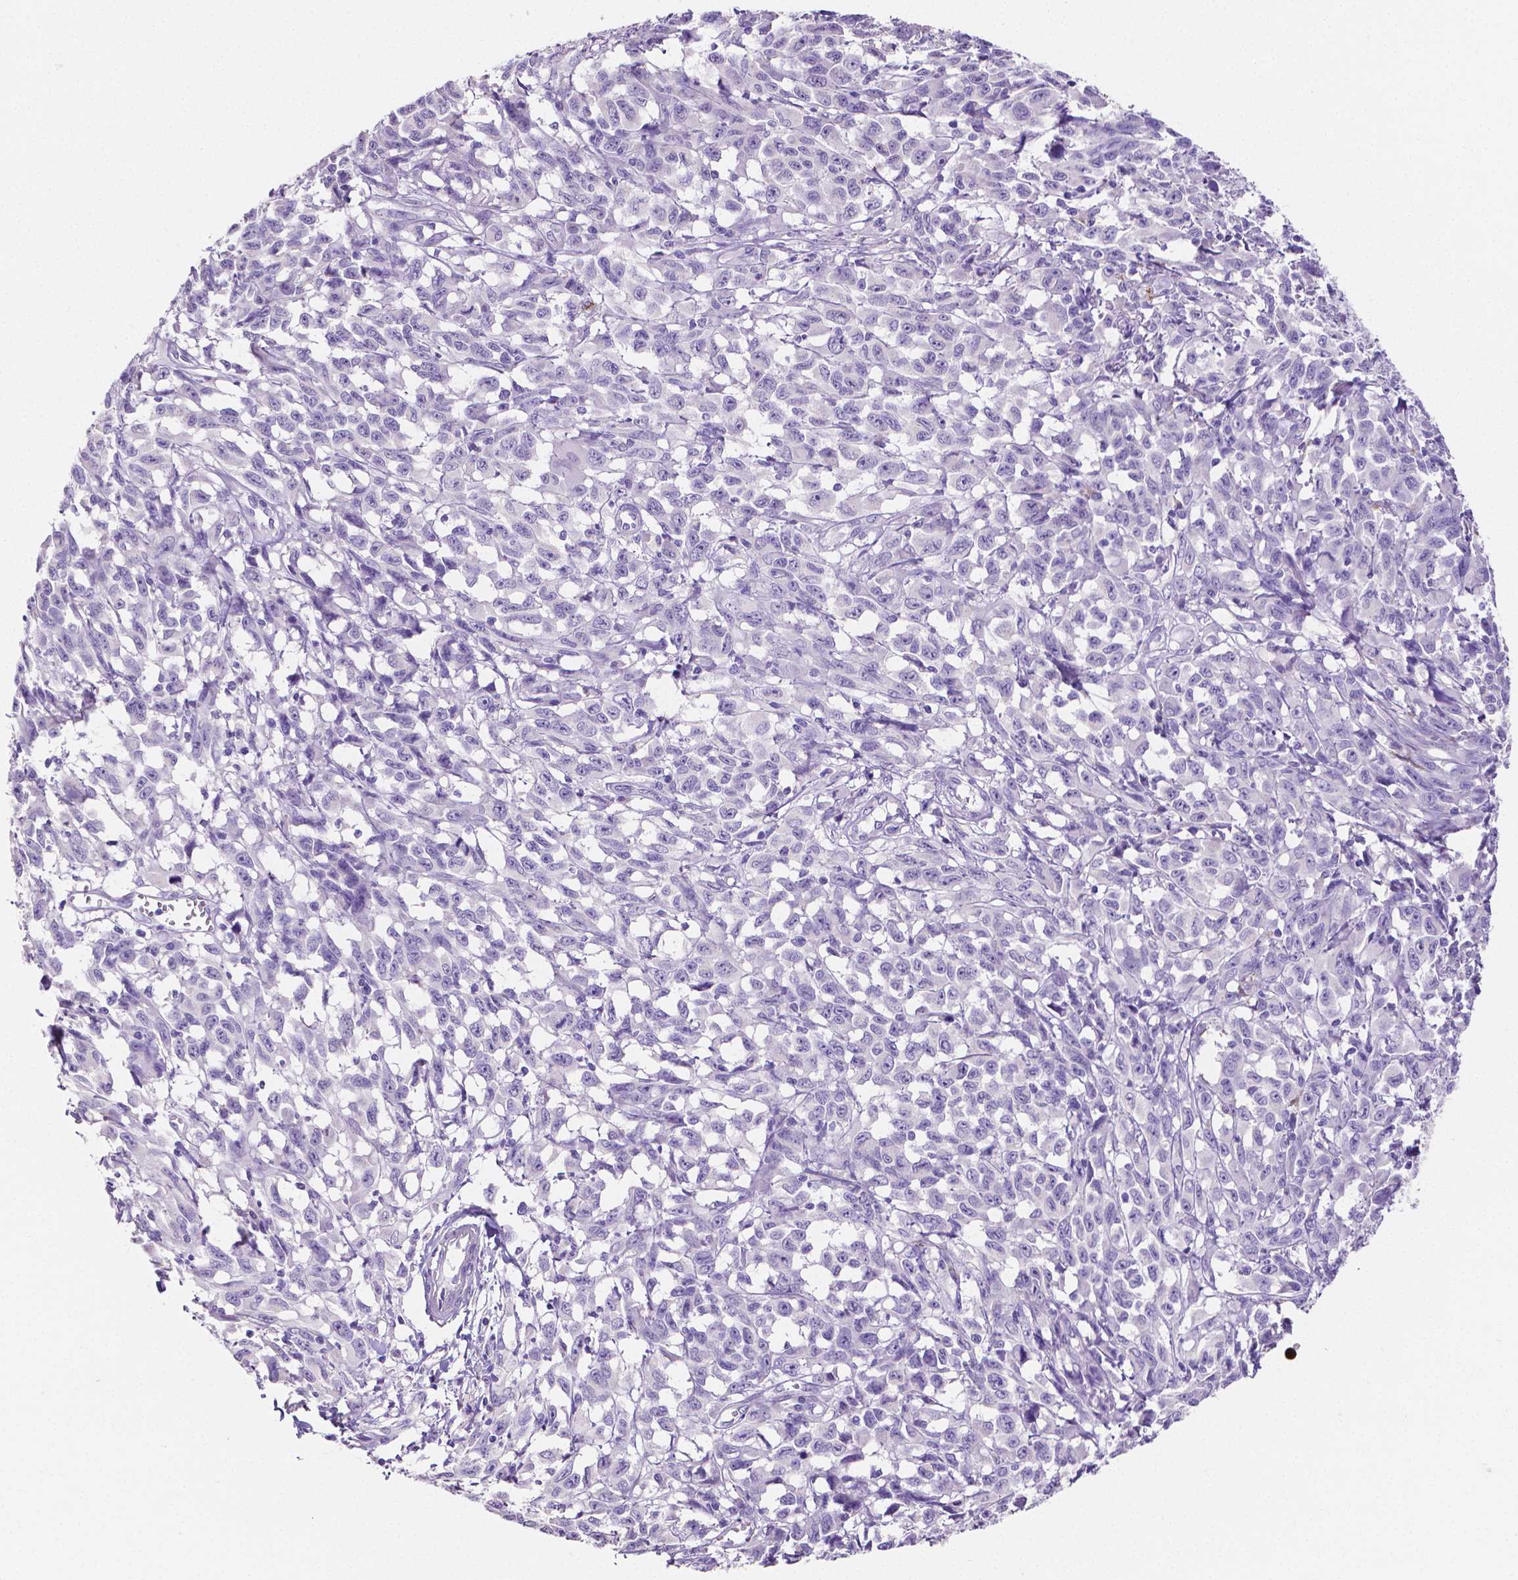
{"staining": {"intensity": "negative", "quantity": "none", "location": "none"}, "tissue": "melanoma", "cell_type": "Tumor cells", "image_type": "cancer", "snomed": [{"axis": "morphology", "description": "Malignant melanoma, NOS"}, {"axis": "topography", "description": "Vulva, labia, clitoris and Bartholin´s gland, NO"}], "caption": "IHC of malignant melanoma shows no expression in tumor cells.", "gene": "MMP9", "patient": {"sex": "female", "age": 75}}